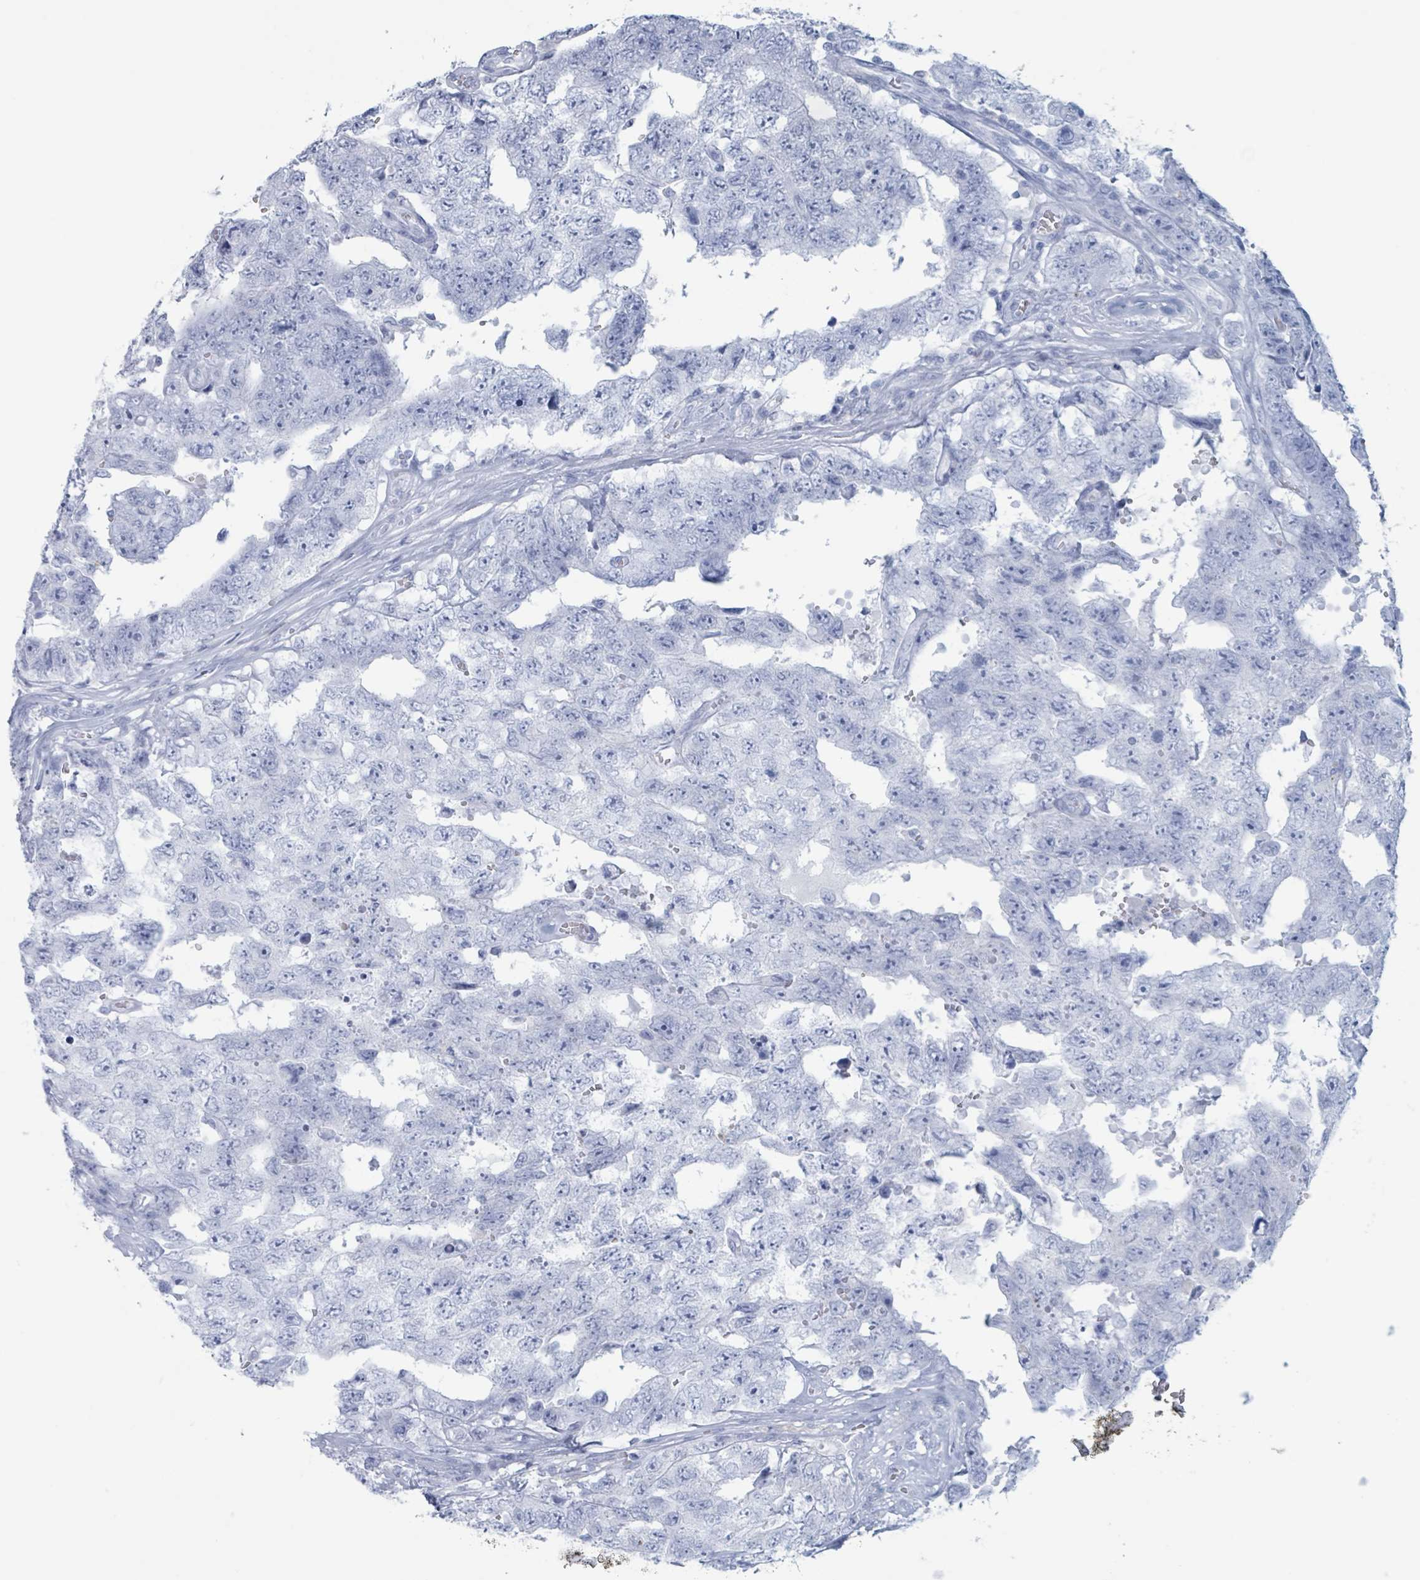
{"staining": {"intensity": "negative", "quantity": "none", "location": "none"}, "tissue": "testis cancer", "cell_type": "Tumor cells", "image_type": "cancer", "snomed": [{"axis": "morphology", "description": "Normal tissue, NOS"}, {"axis": "morphology", "description": "Carcinoma, Embryonal, NOS"}, {"axis": "topography", "description": "Testis"}, {"axis": "topography", "description": "Epididymis"}], "caption": "There is no significant expression in tumor cells of embryonal carcinoma (testis).", "gene": "KLK4", "patient": {"sex": "male", "age": 25}}